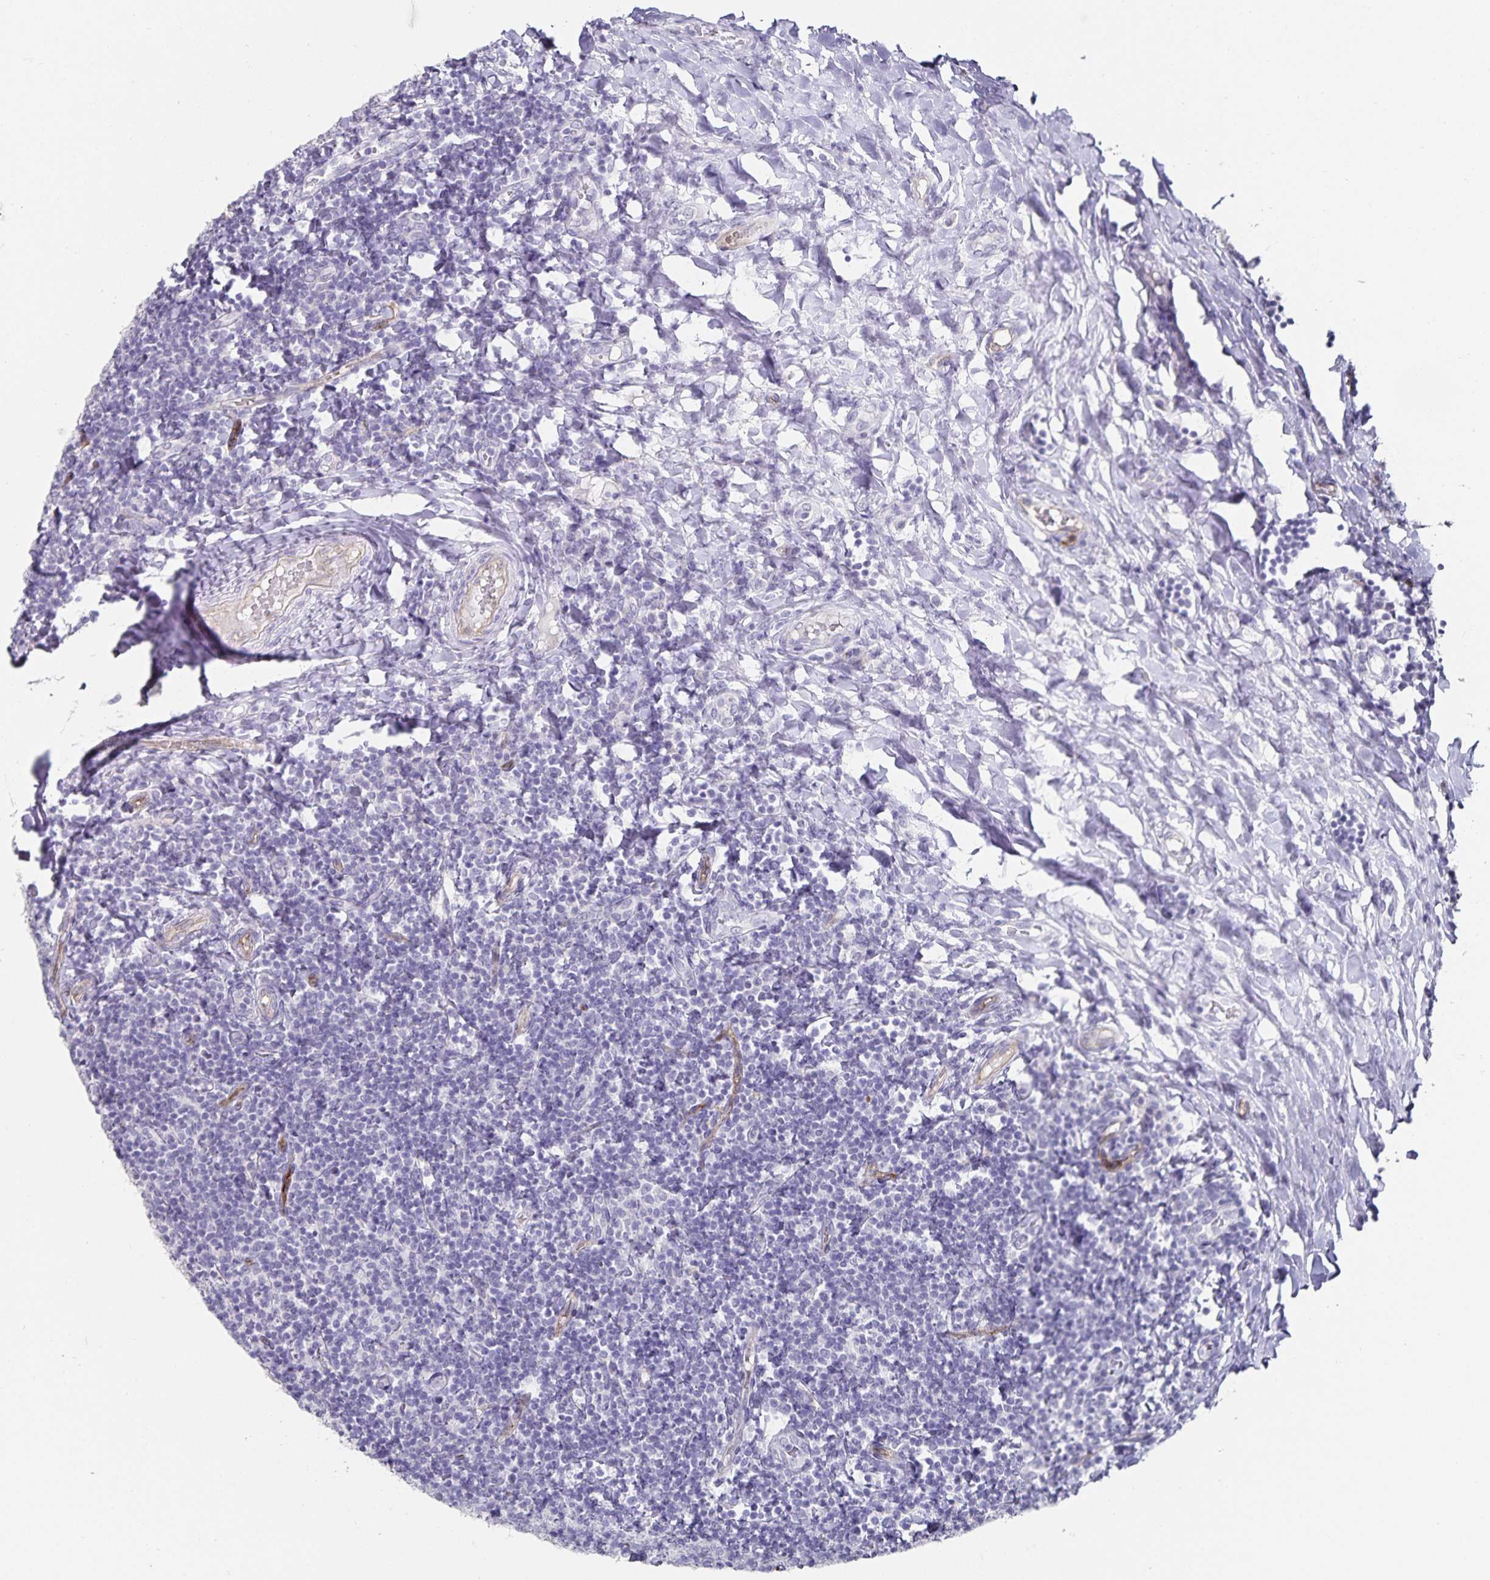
{"staining": {"intensity": "negative", "quantity": "none", "location": "none"}, "tissue": "tonsil", "cell_type": "Germinal center cells", "image_type": "normal", "snomed": [{"axis": "morphology", "description": "Normal tissue, NOS"}, {"axis": "topography", "description": "Tonsil"}], "caption": "This is a photomicrograph of IHC staining of unremarkable tonsil, which shows no positivity in germinal center cells. (Stains: DAB (3,3'-diaminobenzidine) immunohistochemistry (IHC) with hematoxylin counter stain, Microscopy: brightfield microscopy at high magnification).", "gene": "PODXL", "patient": {"sex": "female", "age": 10}}